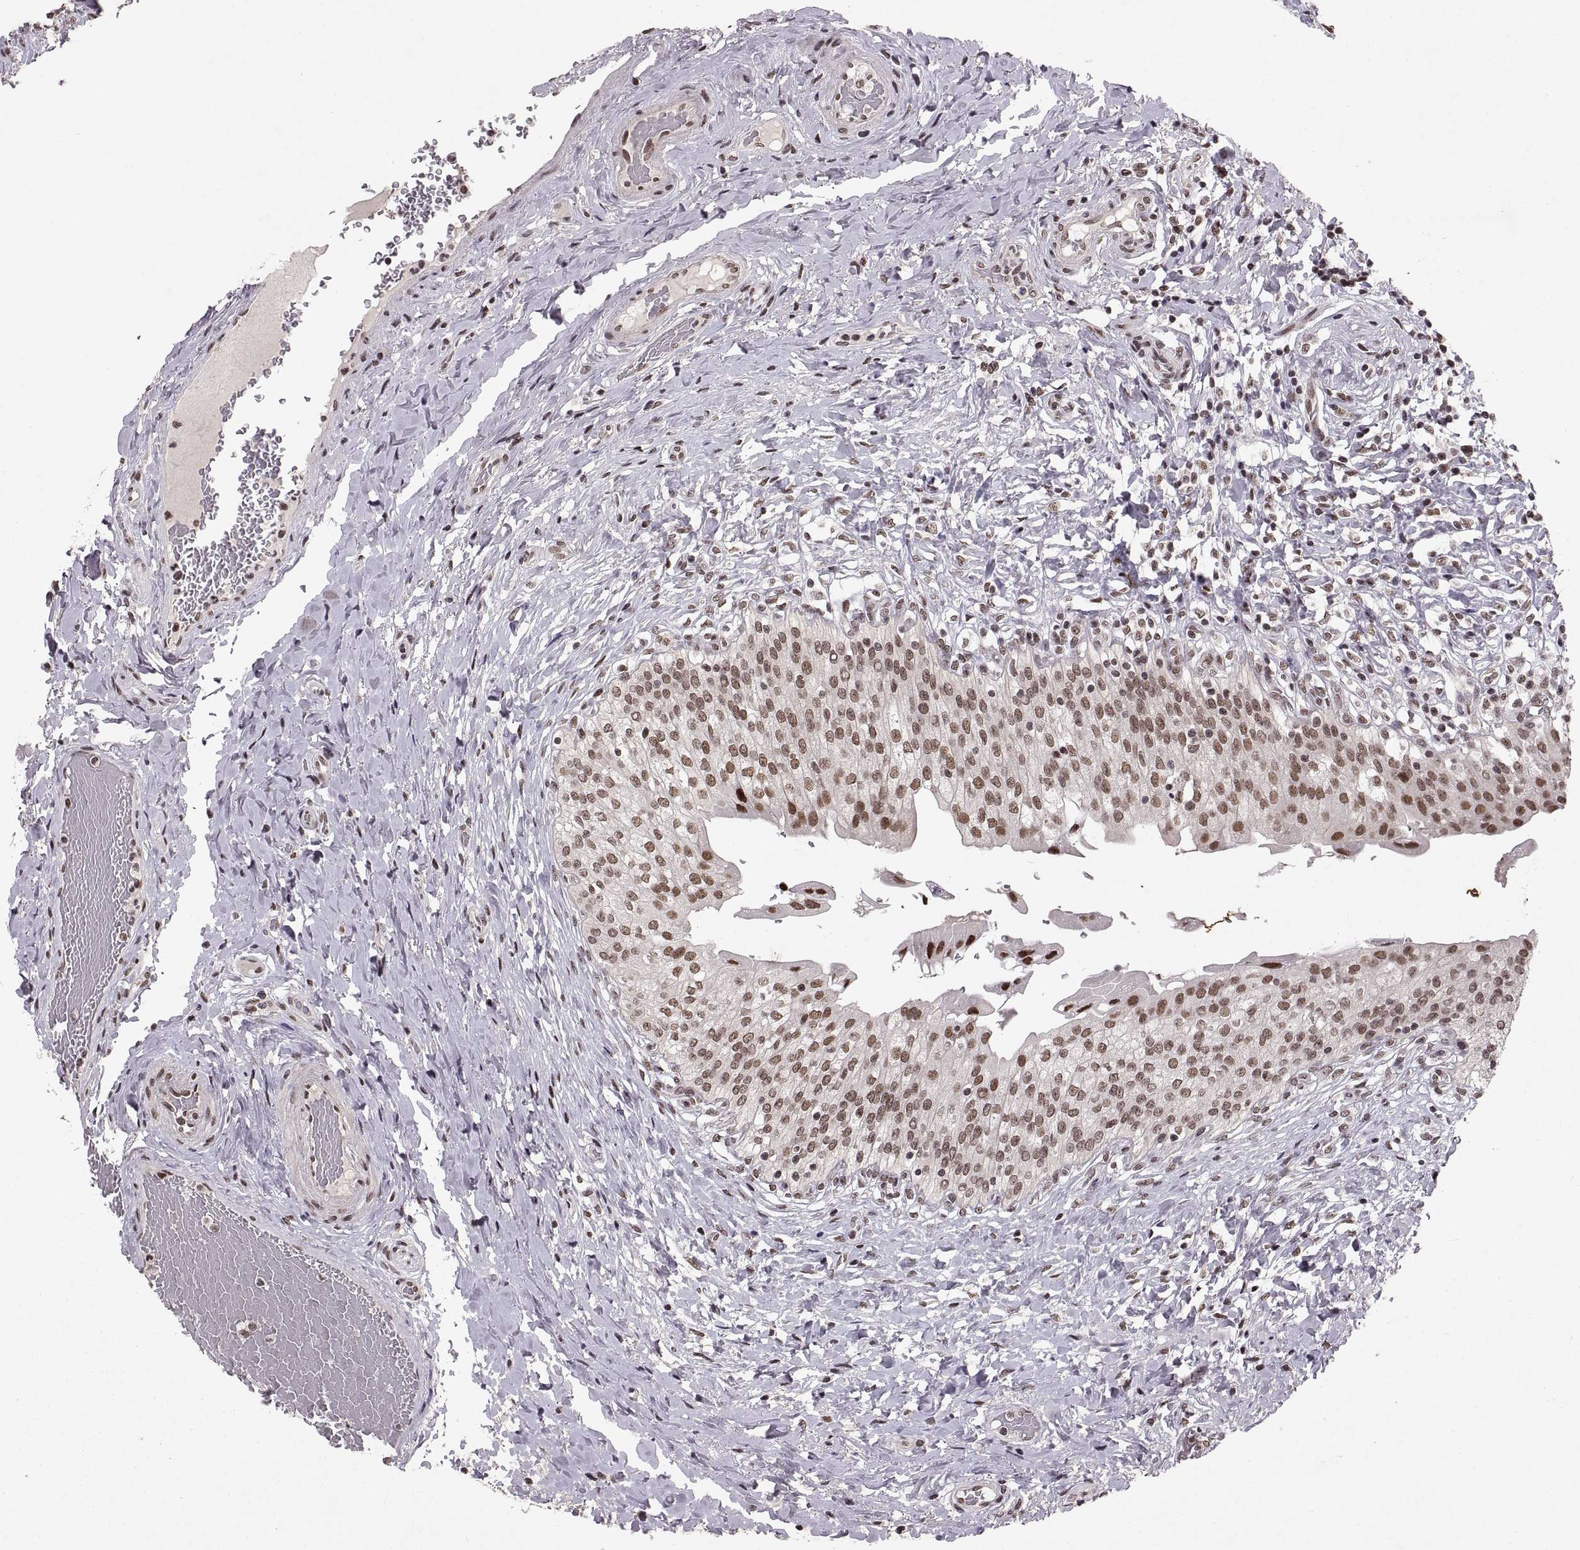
{"staining": {"intensity": "strong", "quantity": ">75%", "location": "nuclear"}, "tissue": "urinary bladder", "cell_type": "Urothelial cells", "image_type": "normal", "snomed": [{"axis": "morphology", "description": "Normal tissue, NOS"}, {"axis": "morphology", "description": "Inflammation, NOS"}, {"axis": "topography", "description": "Urinary bladder"}], "caption": "DAB (3,3'-diaminobenzidine) immunohistochemical staining of normal urinary bladder shows strong nuclear protein staining in about >75% of urothelial cells. The protein is shown in brown color, while the nuclei are stained blue.", "gene": "MT1E", "patient": {"sex": "male", "age": 64}}